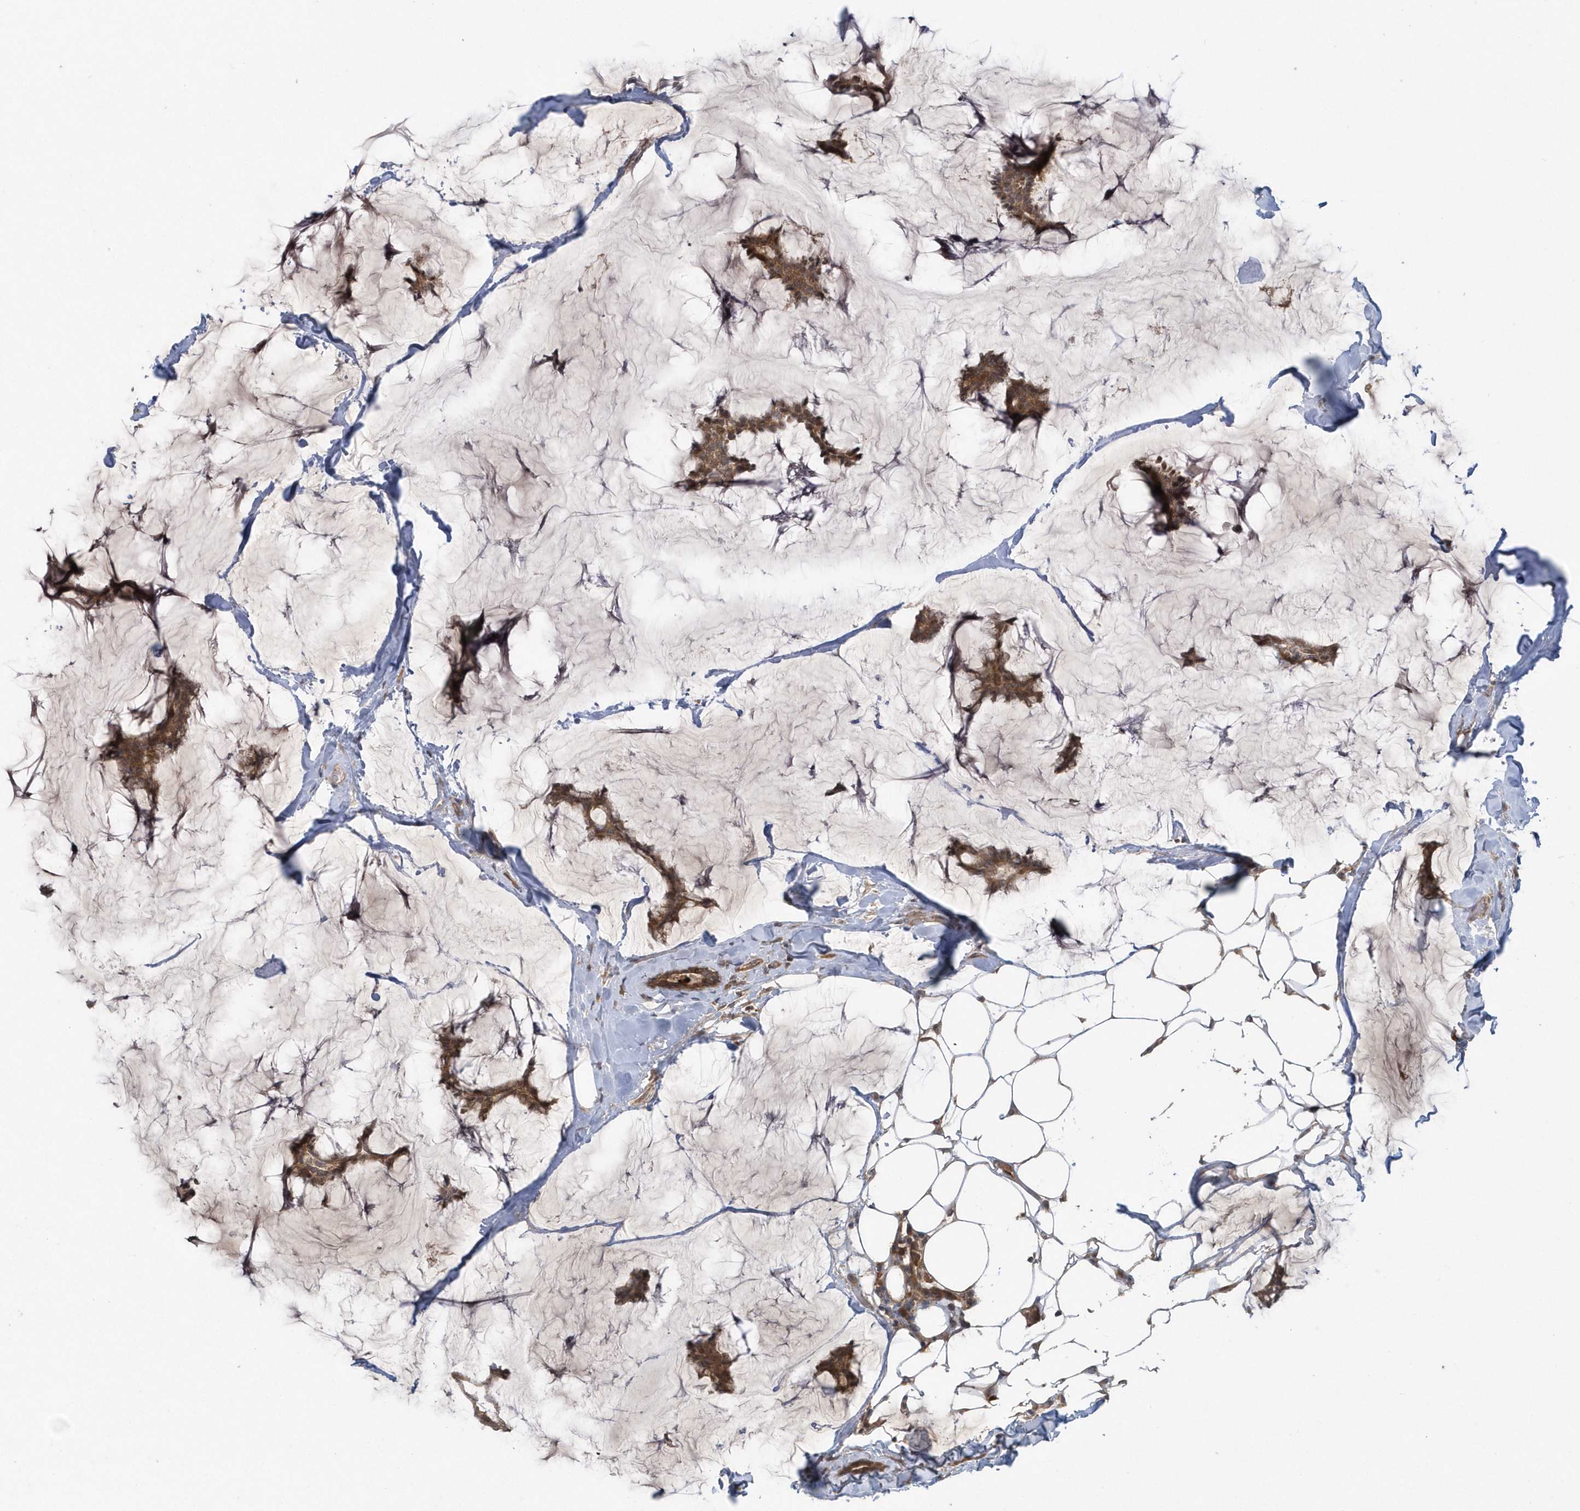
{"staining": {"intensity": "moderate", "quantity": ">75%", "location": "cytoplasmic/membranous"}, "tissue": "breast cancer", "cell_type": "Tumor cells", "image_type": "cancer", "snomed": [{"axis": "morphology", "description": "Duct carcinoma"}, {"axis": "topography", "description": "Breast"}], "caption": "A brown stain highlights moderate cytoplasmic/membranous staining of a protein in breast infiltrating ductal carcinoma tumor cells.", "gene": "HERPUD1", "patient": {"sex": "female", "age": 93}}